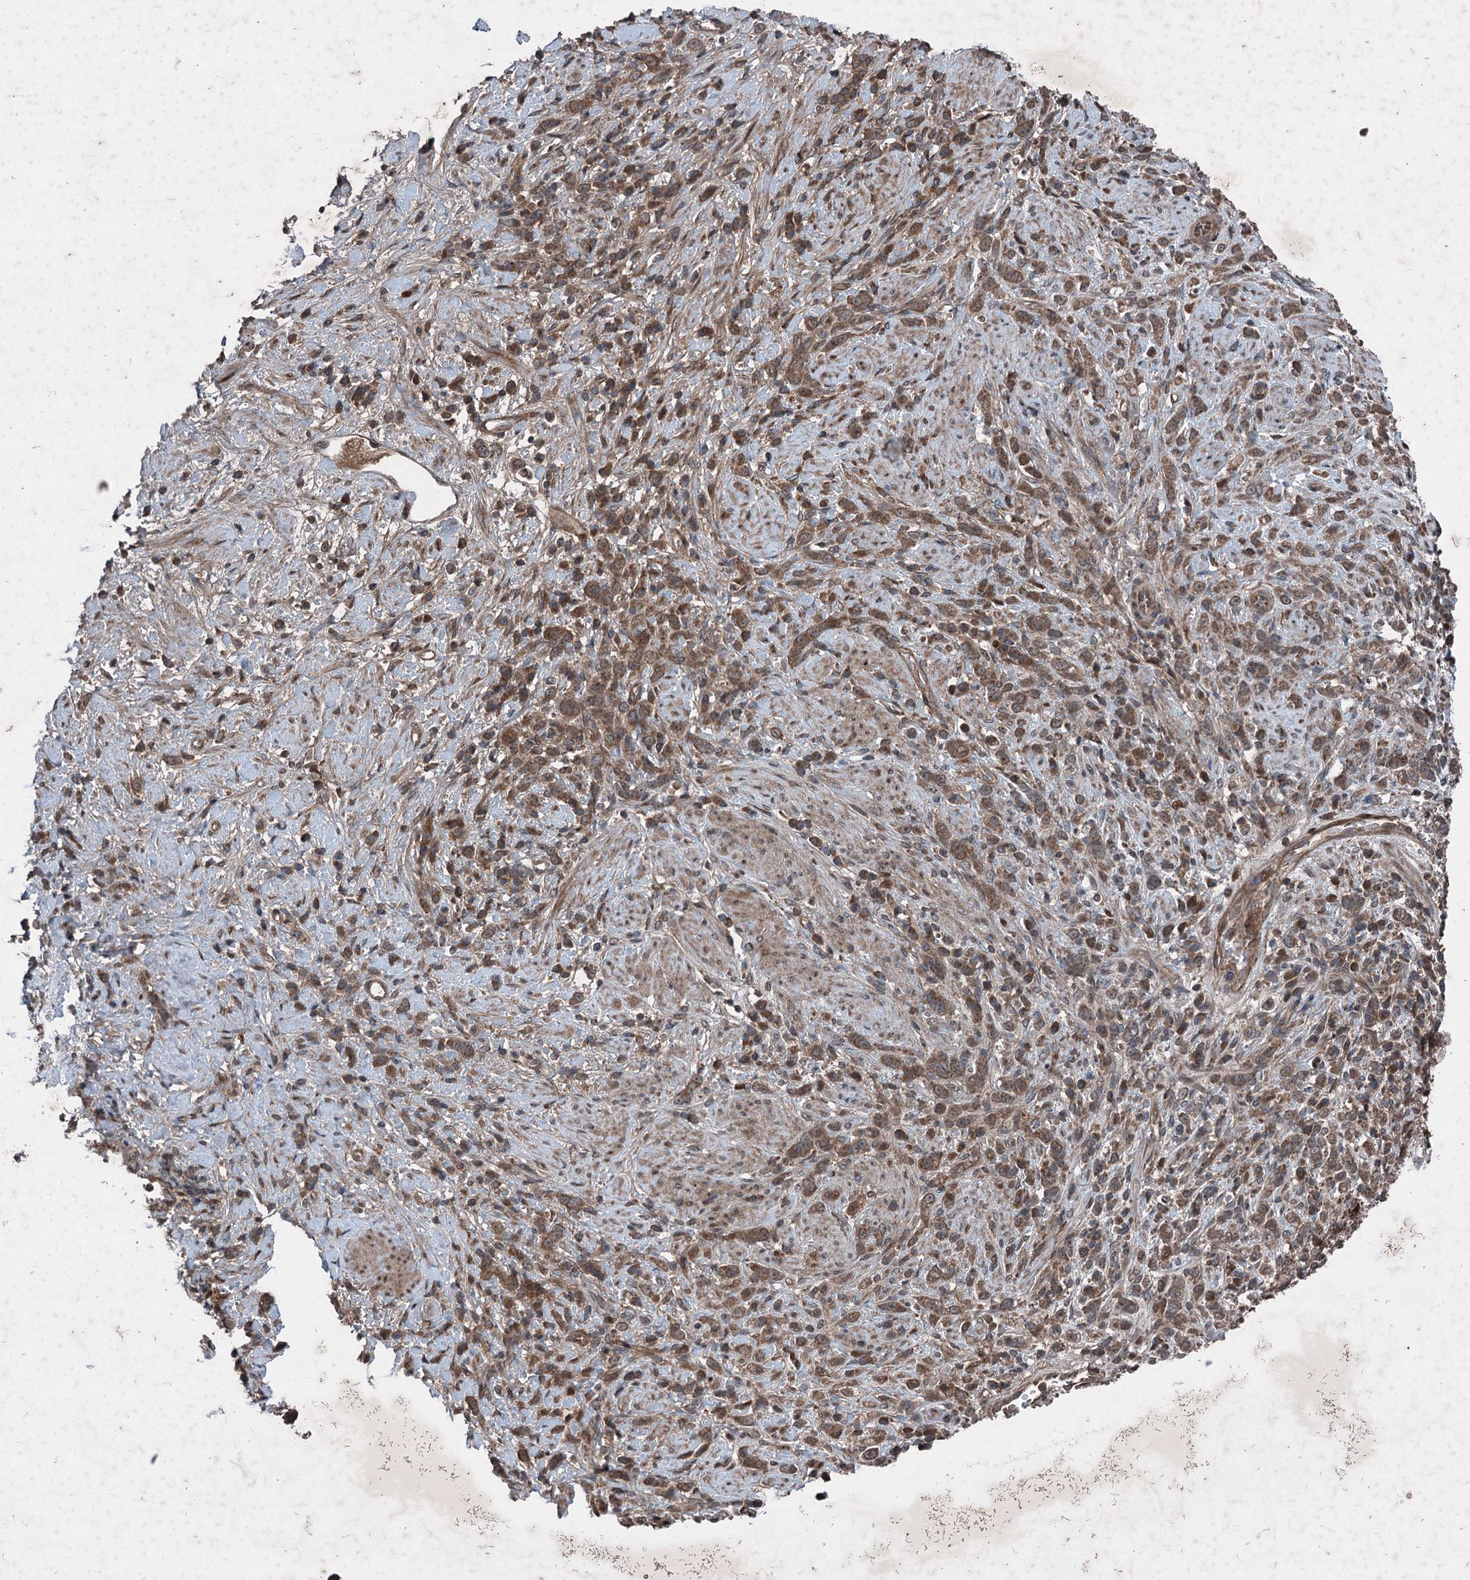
{"staining": {"intensity": "moderate", "quantity": ">75%", "location": "cytoplasmic/membranous"}, "tissue": "stomach cancer", "cell_type": "Tumor cells", "image_type": "cancer", "snomed": [{"axis": "morphology", "description": "Adenocarcinoma, NOS"}, {"axis": "topography", "description": "Stomach"}], "caption": "Immunohistochemistry (IHC) of human adenocarcinoma (stomach) shows medium levels of moderate cytoplasmic/membranous staining in approximately >75% of tumor cells.", "gene": "ALAS1", "patient": {"sex": "female", "age": 60}}